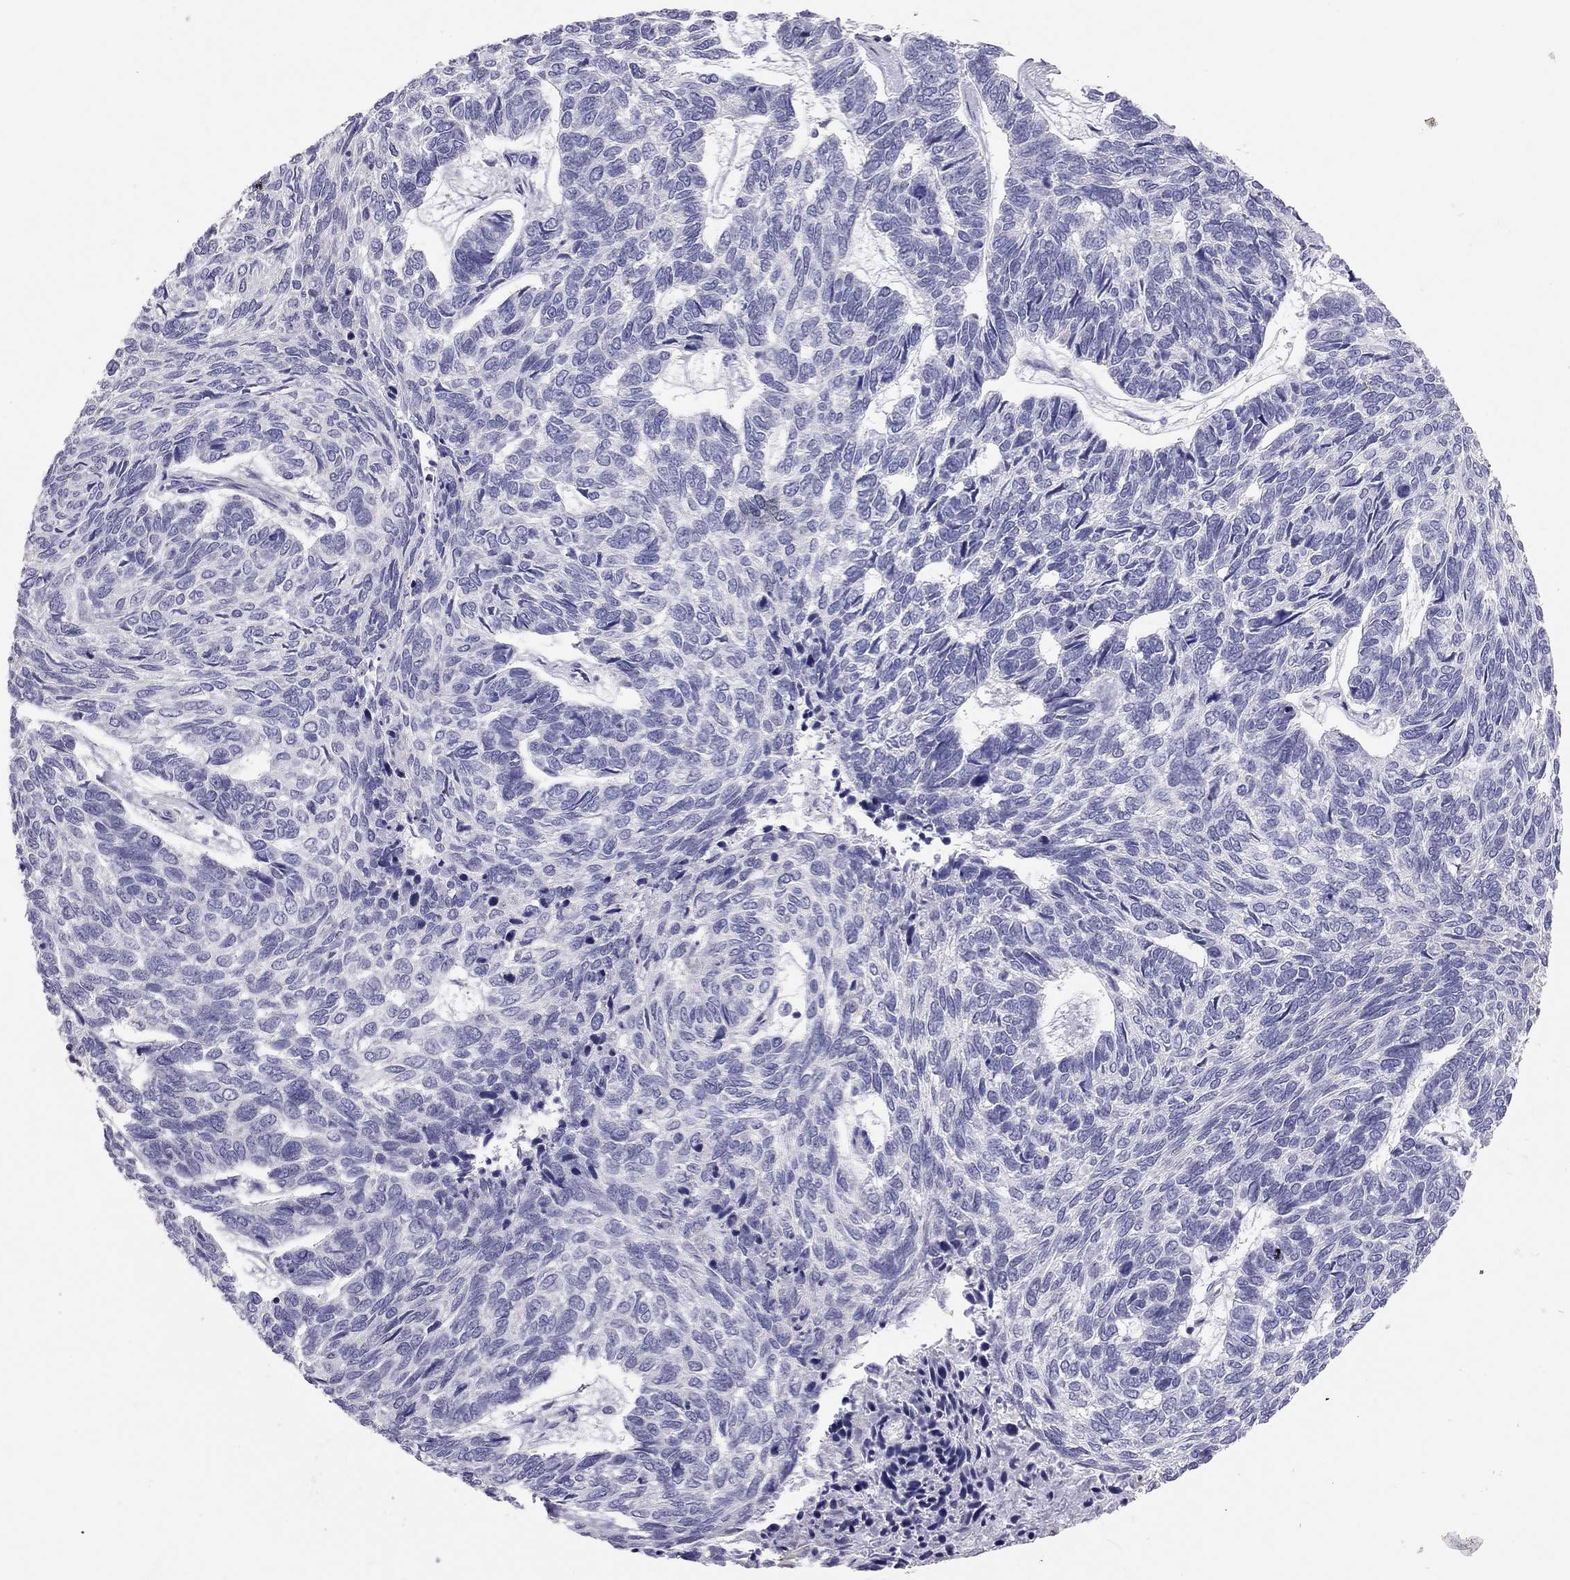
{"staining": {"intensity": "negative", "quantity": "none", "location": "none"}, "tissue": "skin cancer", "cell_type": "Tumor cells", "image_type": "cancer", "snomed": [{"axis": "morphology", "description": "Basal cell carcinoma"}, {"axis": "topography", "description": "Skin"}], "caption": "The micrograph reveals no significant staining in tumor cells of basal cell carcinoma (skin).", "gene": "SPATA12", "patient": {"sex": "female", "age": 65}}